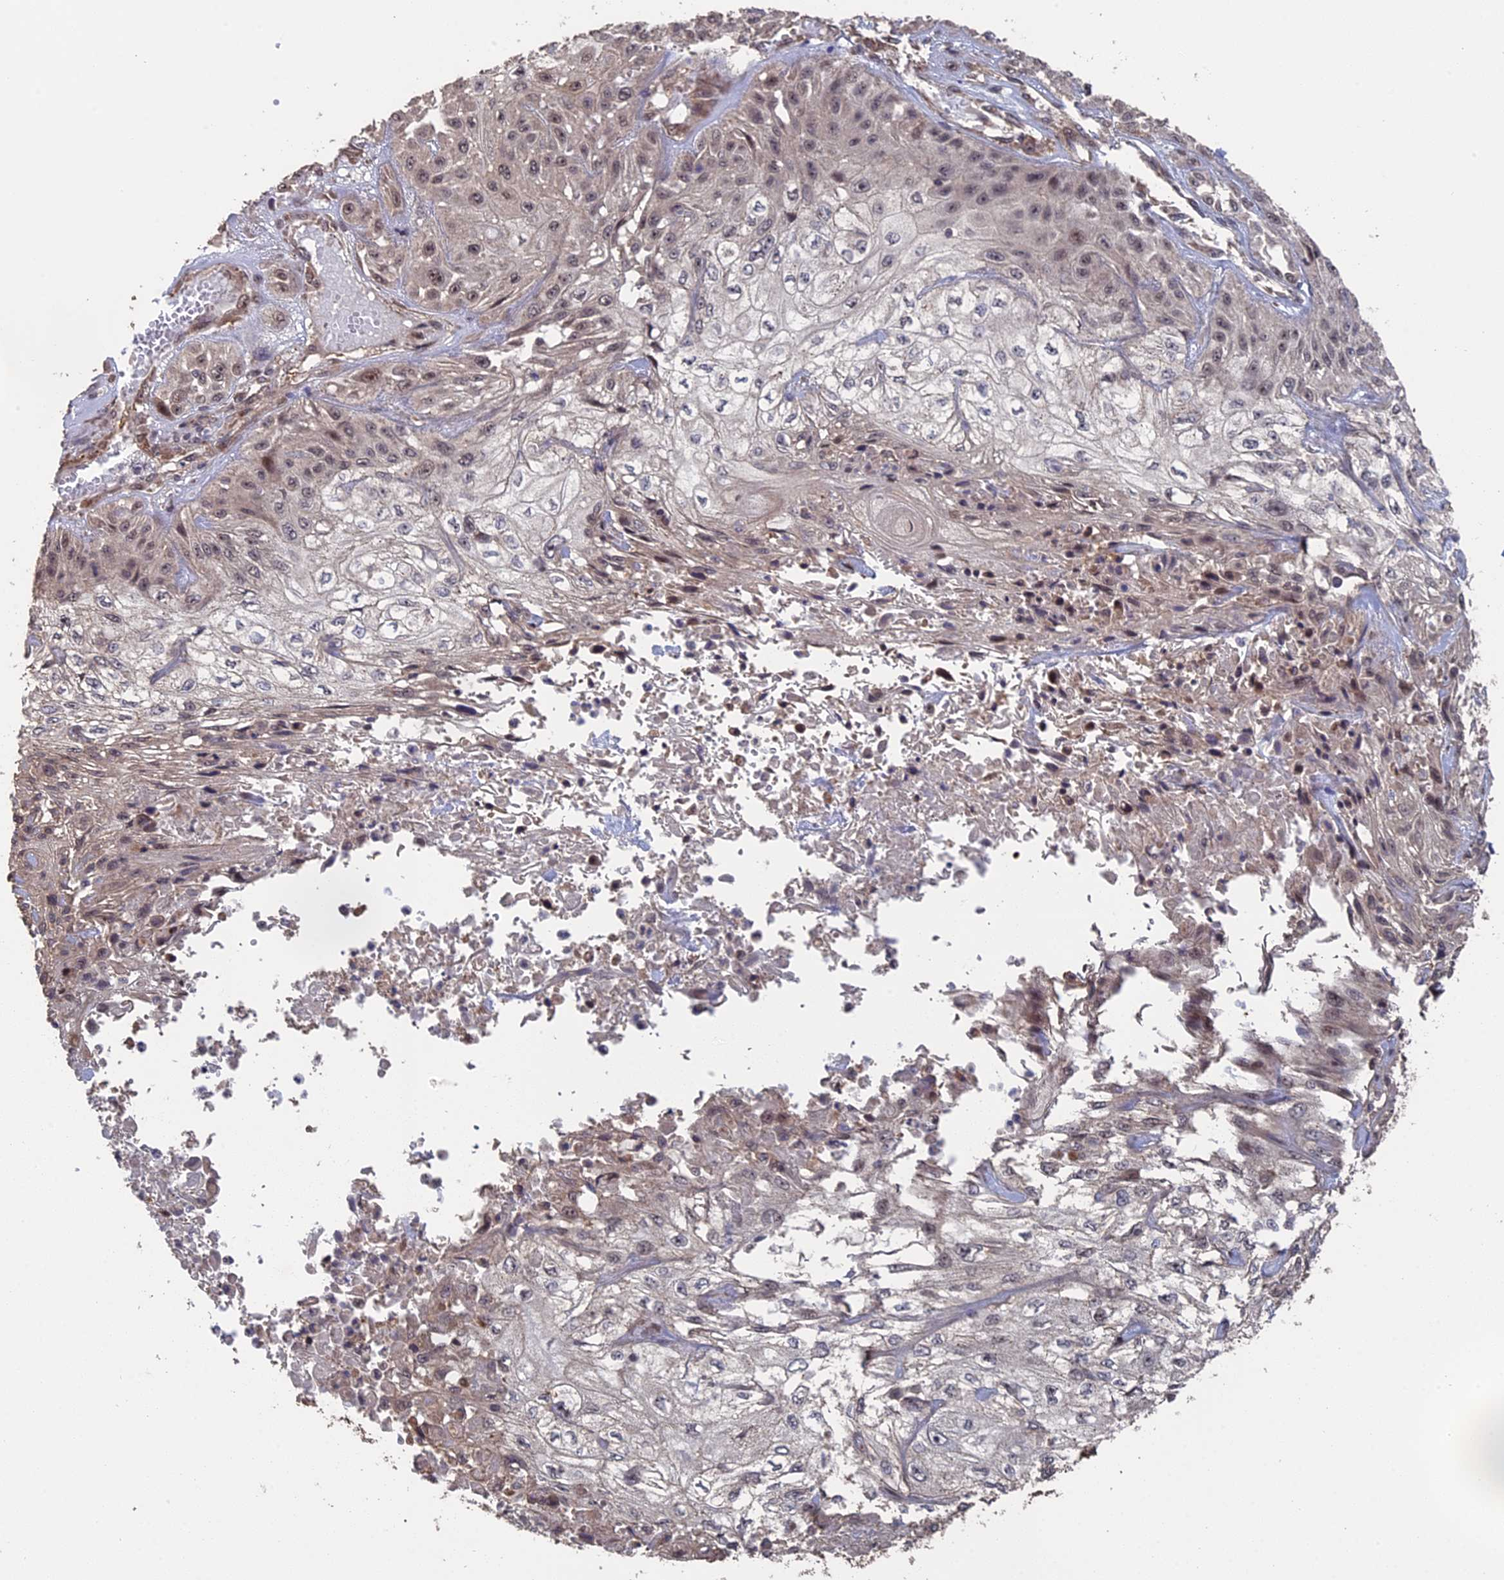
{"staining": {"intensity": "weak", "quantity": "25%-75%", "location": "nuclear"}, "tissue": "skin cancer", "cell_type": "Tumor cells", "image_type": "cancer", "snomed": [{"axis": "morphology", "description": "Squamous cell carcinoma, NOS"}, {"axis": "morphology", "description": "Squamous cell carcinoma, metastatic, NOS"}, {"axis": "topography", "description": "Skin"}, {"axis": "topography", "description": "Lymph node"}], "caption": "Immunohistochemistry (IHC) of skin cancer (squamous cell carcinoma) shows low levels of weak nuclear staining in approximately 25%-75% of tumor cells. Using DAB (brown) and hematoxylin (blue) stains, captured at high magnification using brightfield microscopy.", "gene": "MYBL2", "patient": {"sex": "male", "age": 75}}